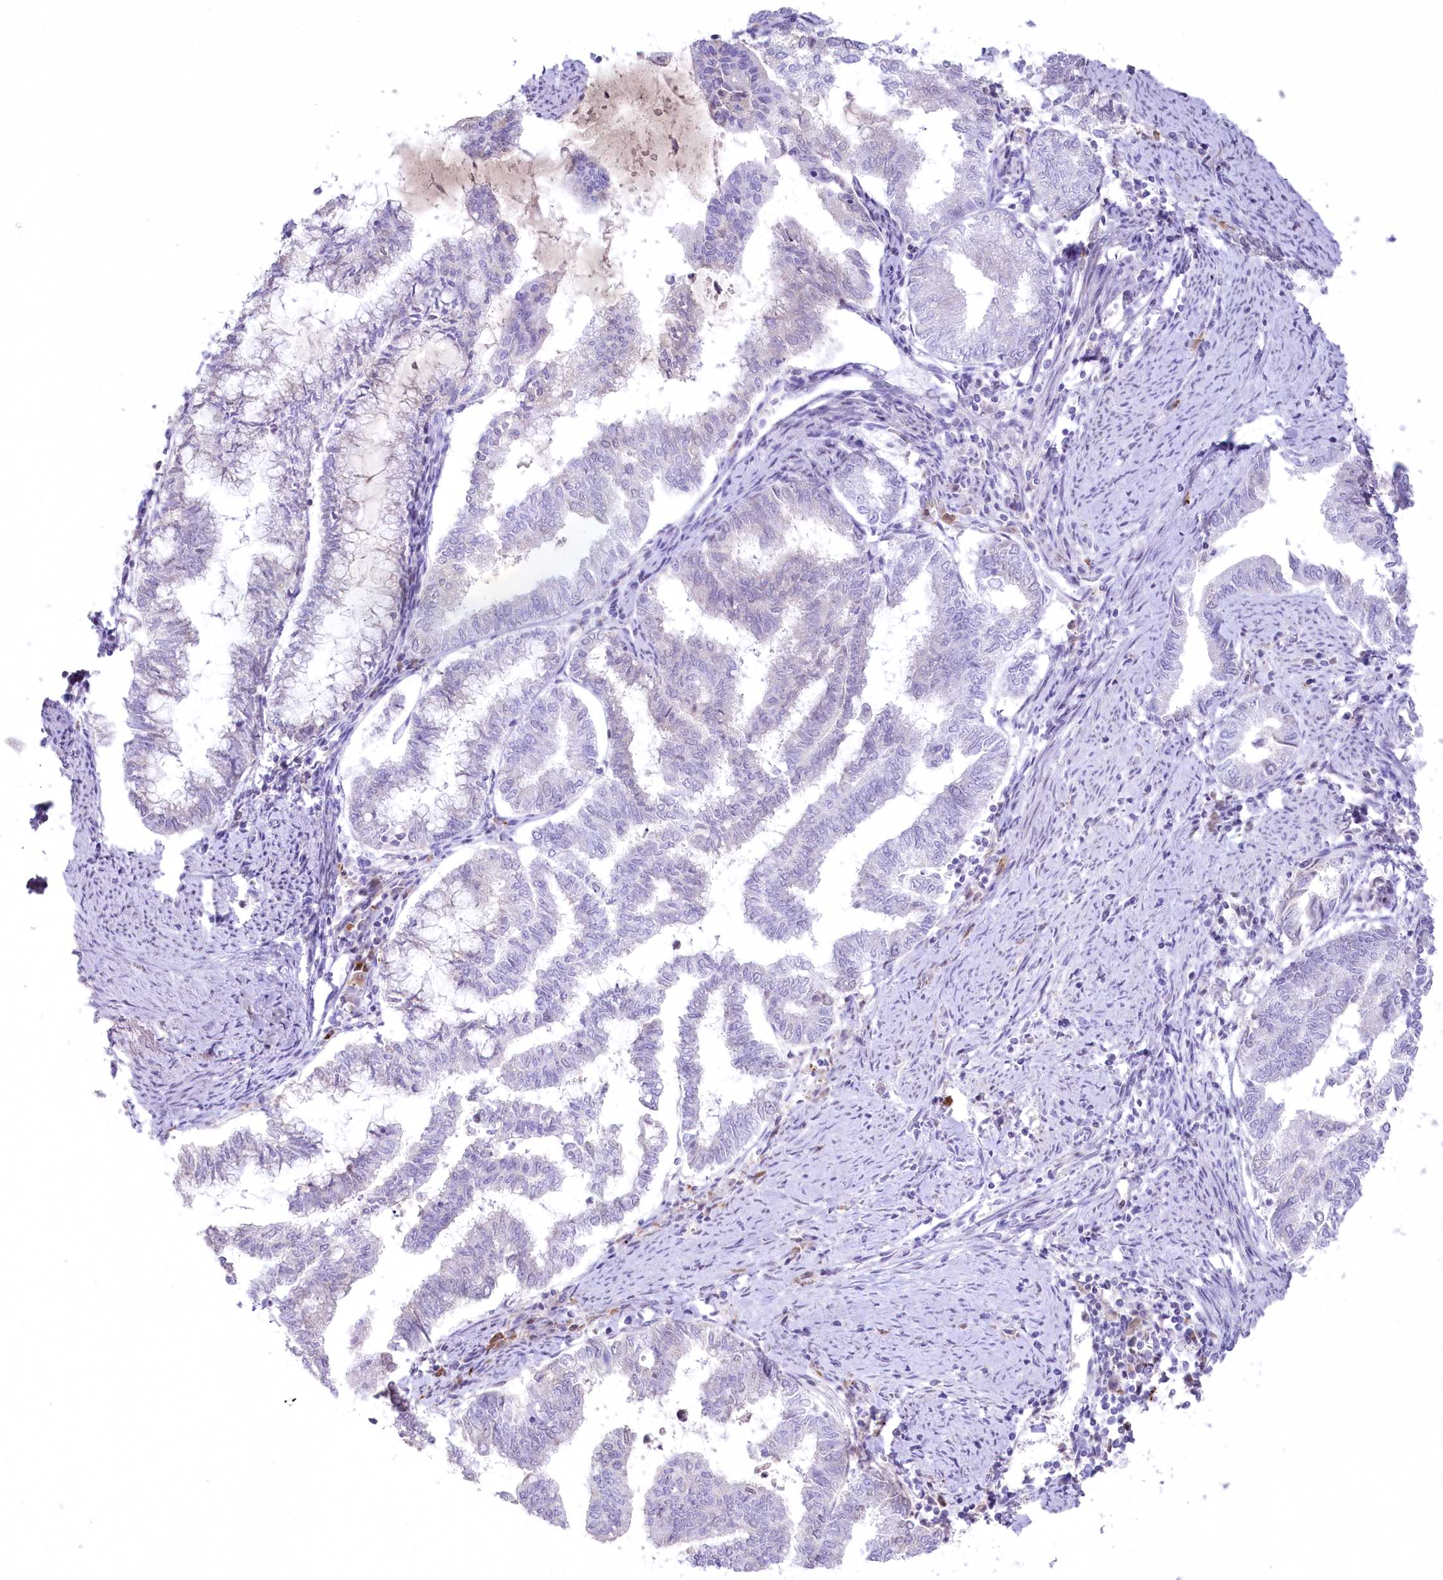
{"staining": {"intensity": "negative", "quantity": "none", "location": "none"}, "tissue": "endometrial cancer", "cell_type": "Tumor cells", "image_type": "cancer", "snomed": [{"axis": "morphology", "description": "Adenocarcinoma, NOS"}, {"axis": "topography", "description": "Endometrium"}], "caption": "Endometrial cancer (adenocarcinoma) was stained to show a protein in brown. There is no significant positivity in tumor cells. (Stains: DAB IHC with hematoxylin counter stain, Microscopy: brightfield microscopy at high magnification).", "gene": "MYOZ1", "patient": {"sex": "female", "age": 79}}